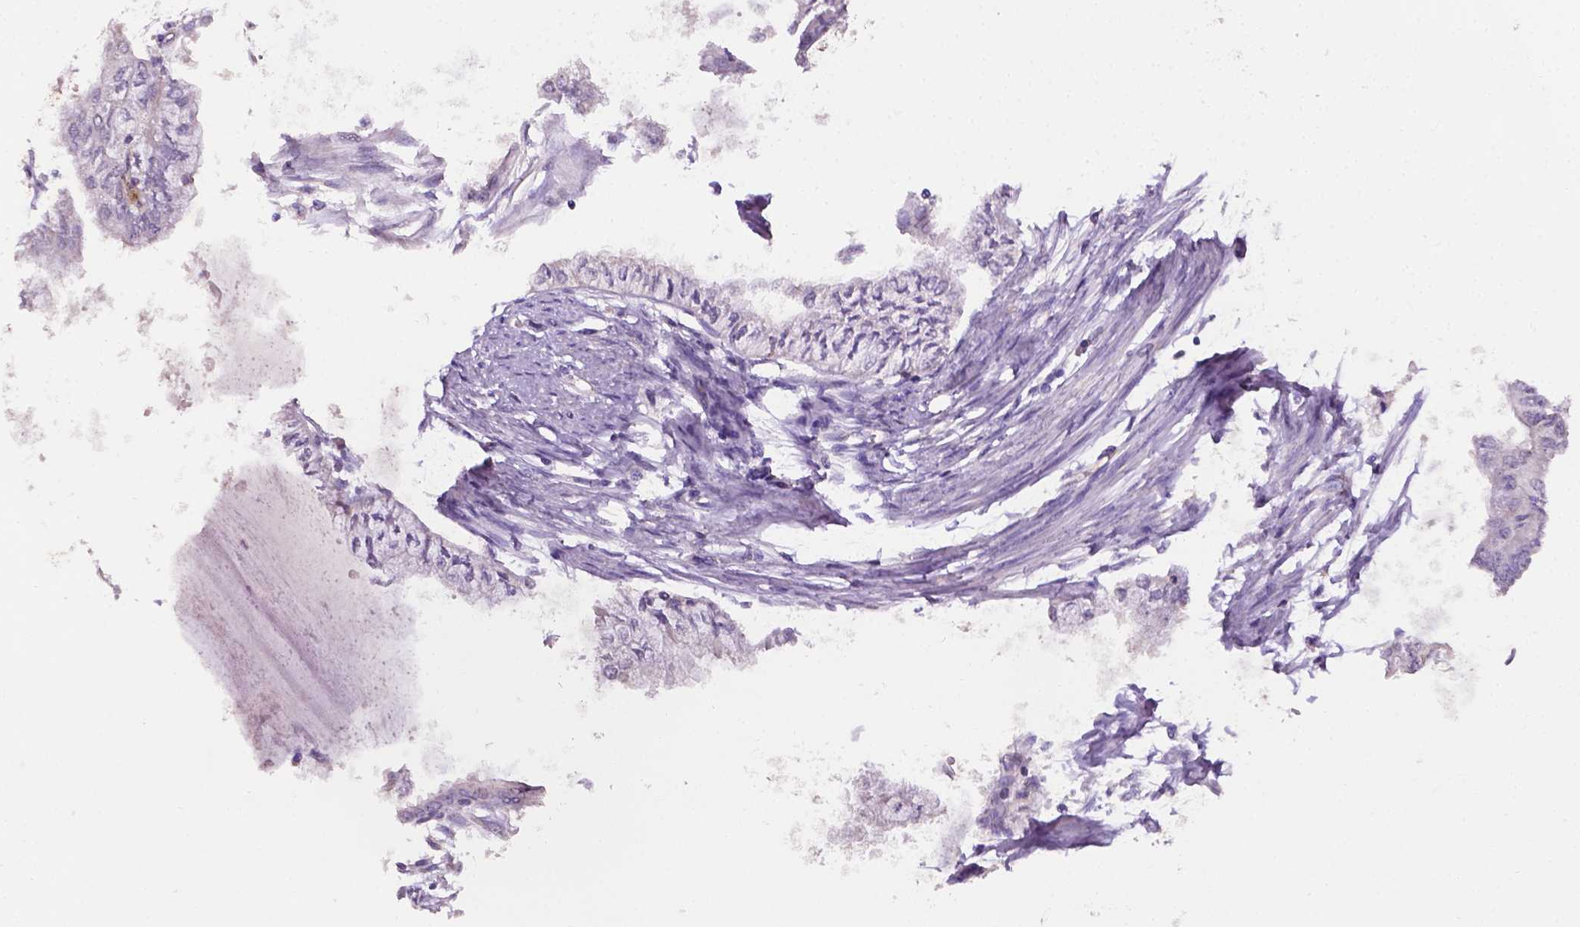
{"staining": {"intensity": "negative", "quantity": "none", "location": "none"}, "tissue": "endometrial cancer", "cell_type": "Tumor cells", "image_type": "cancer", "snomed": [{"axis": "morphology", "description": "Adenocarcinoma, NOS"}, {"axis": "topography", "description": "Endometrium"}], "caption": "Immunohistochemistry (IHC) photomicrograph of neoplastic tissue: endometrial cancer stained with DAB shows no significant protein positivity in tumor cells.", "gene": "APOE", "patient": {"sex": "female", "age": 76}}